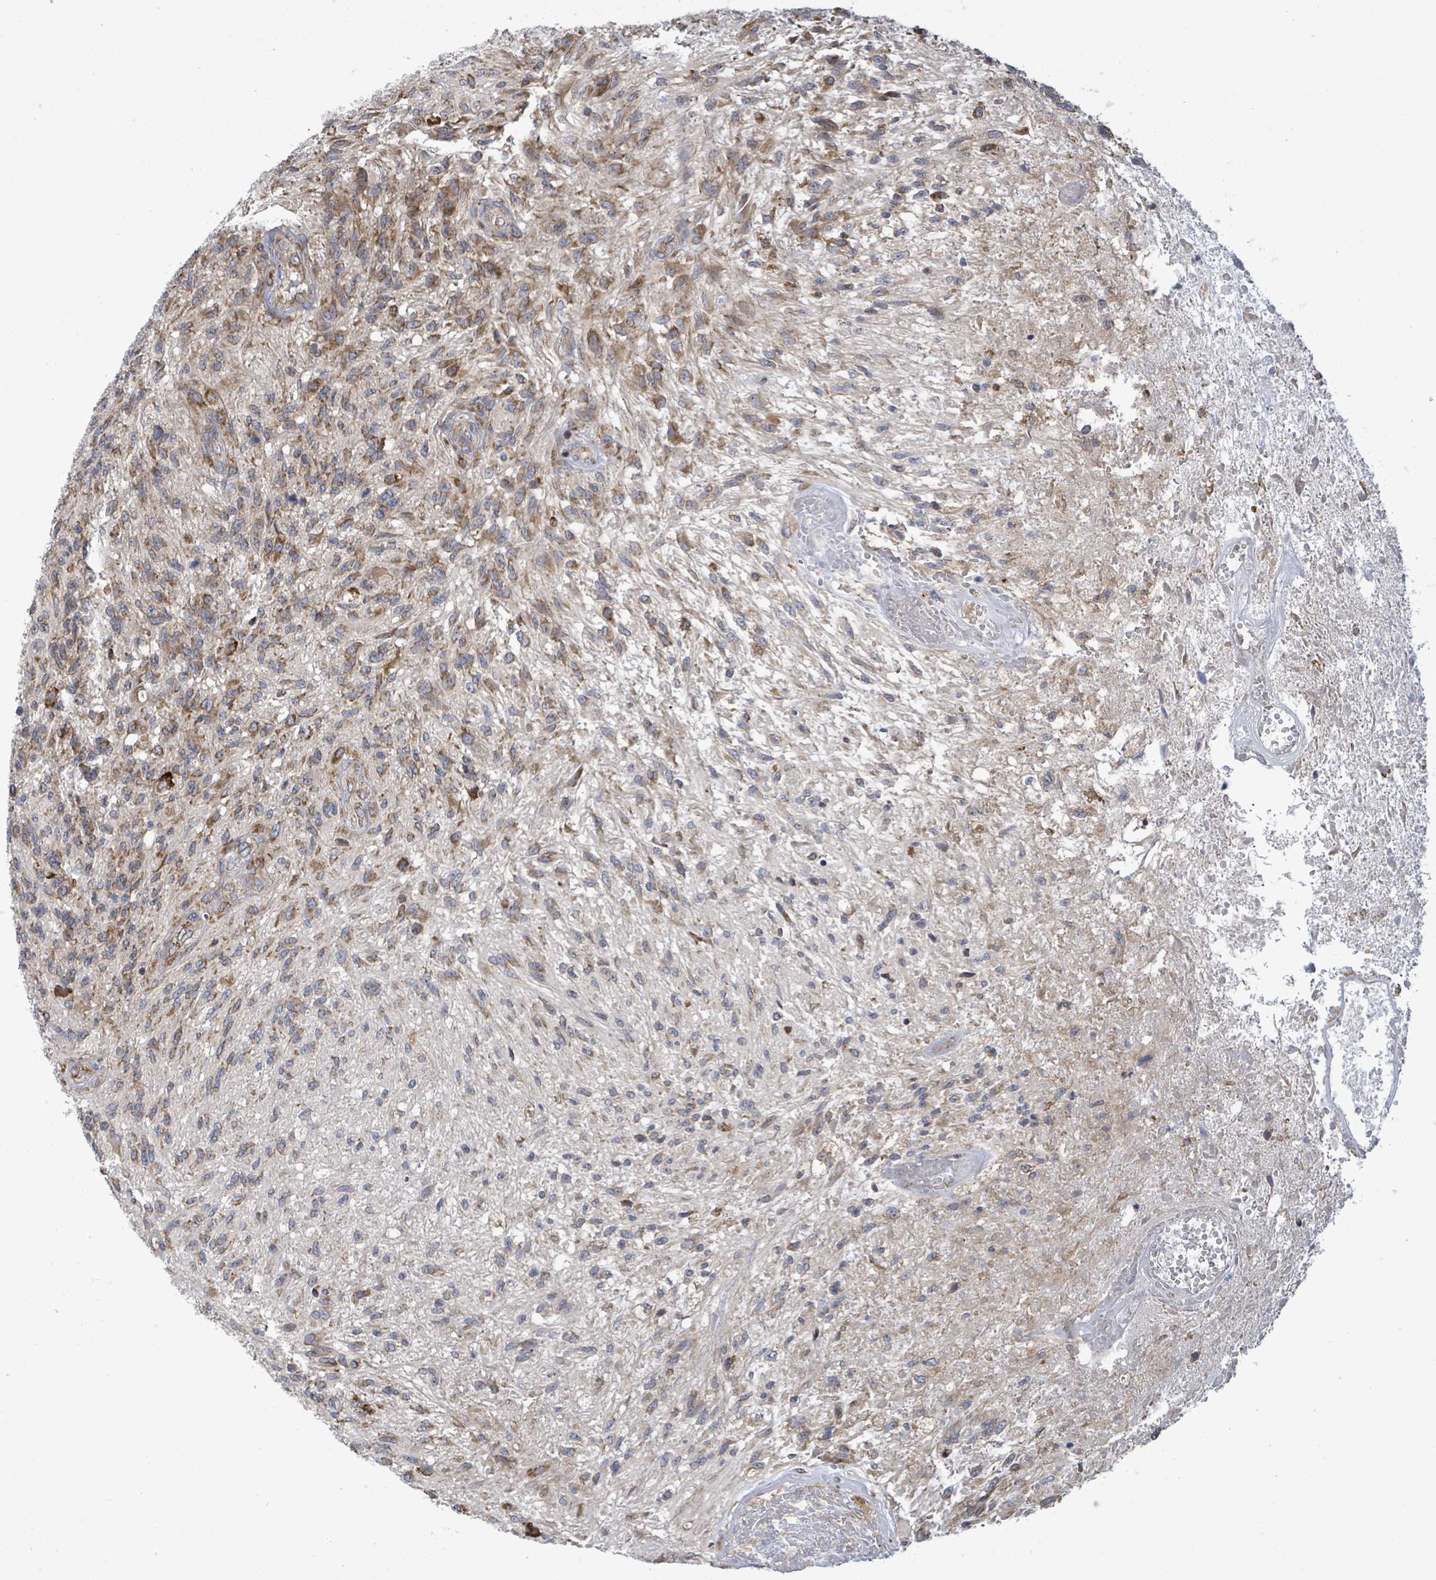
{"staining": {"intensity": "moderate", "quantity": "25%-75%", "location": "cytoplasmic/membranous"}, "tissue": "glioma", "cell_type": "Tumor cells", "image_type": "cancer", "snomed": [{"axis": "morphology", "description": "Glioma, malignant, High grade"}, {"axis": "topography", "description": "Brain"}], "caption": "DAB (3,3'-diaminobenzidine) immunohistochemical staining of human malignant high-grade glioma demonstrates moderate cytoplasmic/membranous protein positivity in about 25%-75% of tumor cells.", "gene": "NOMO1", "patient": {"sex": "male", "age": 56}}